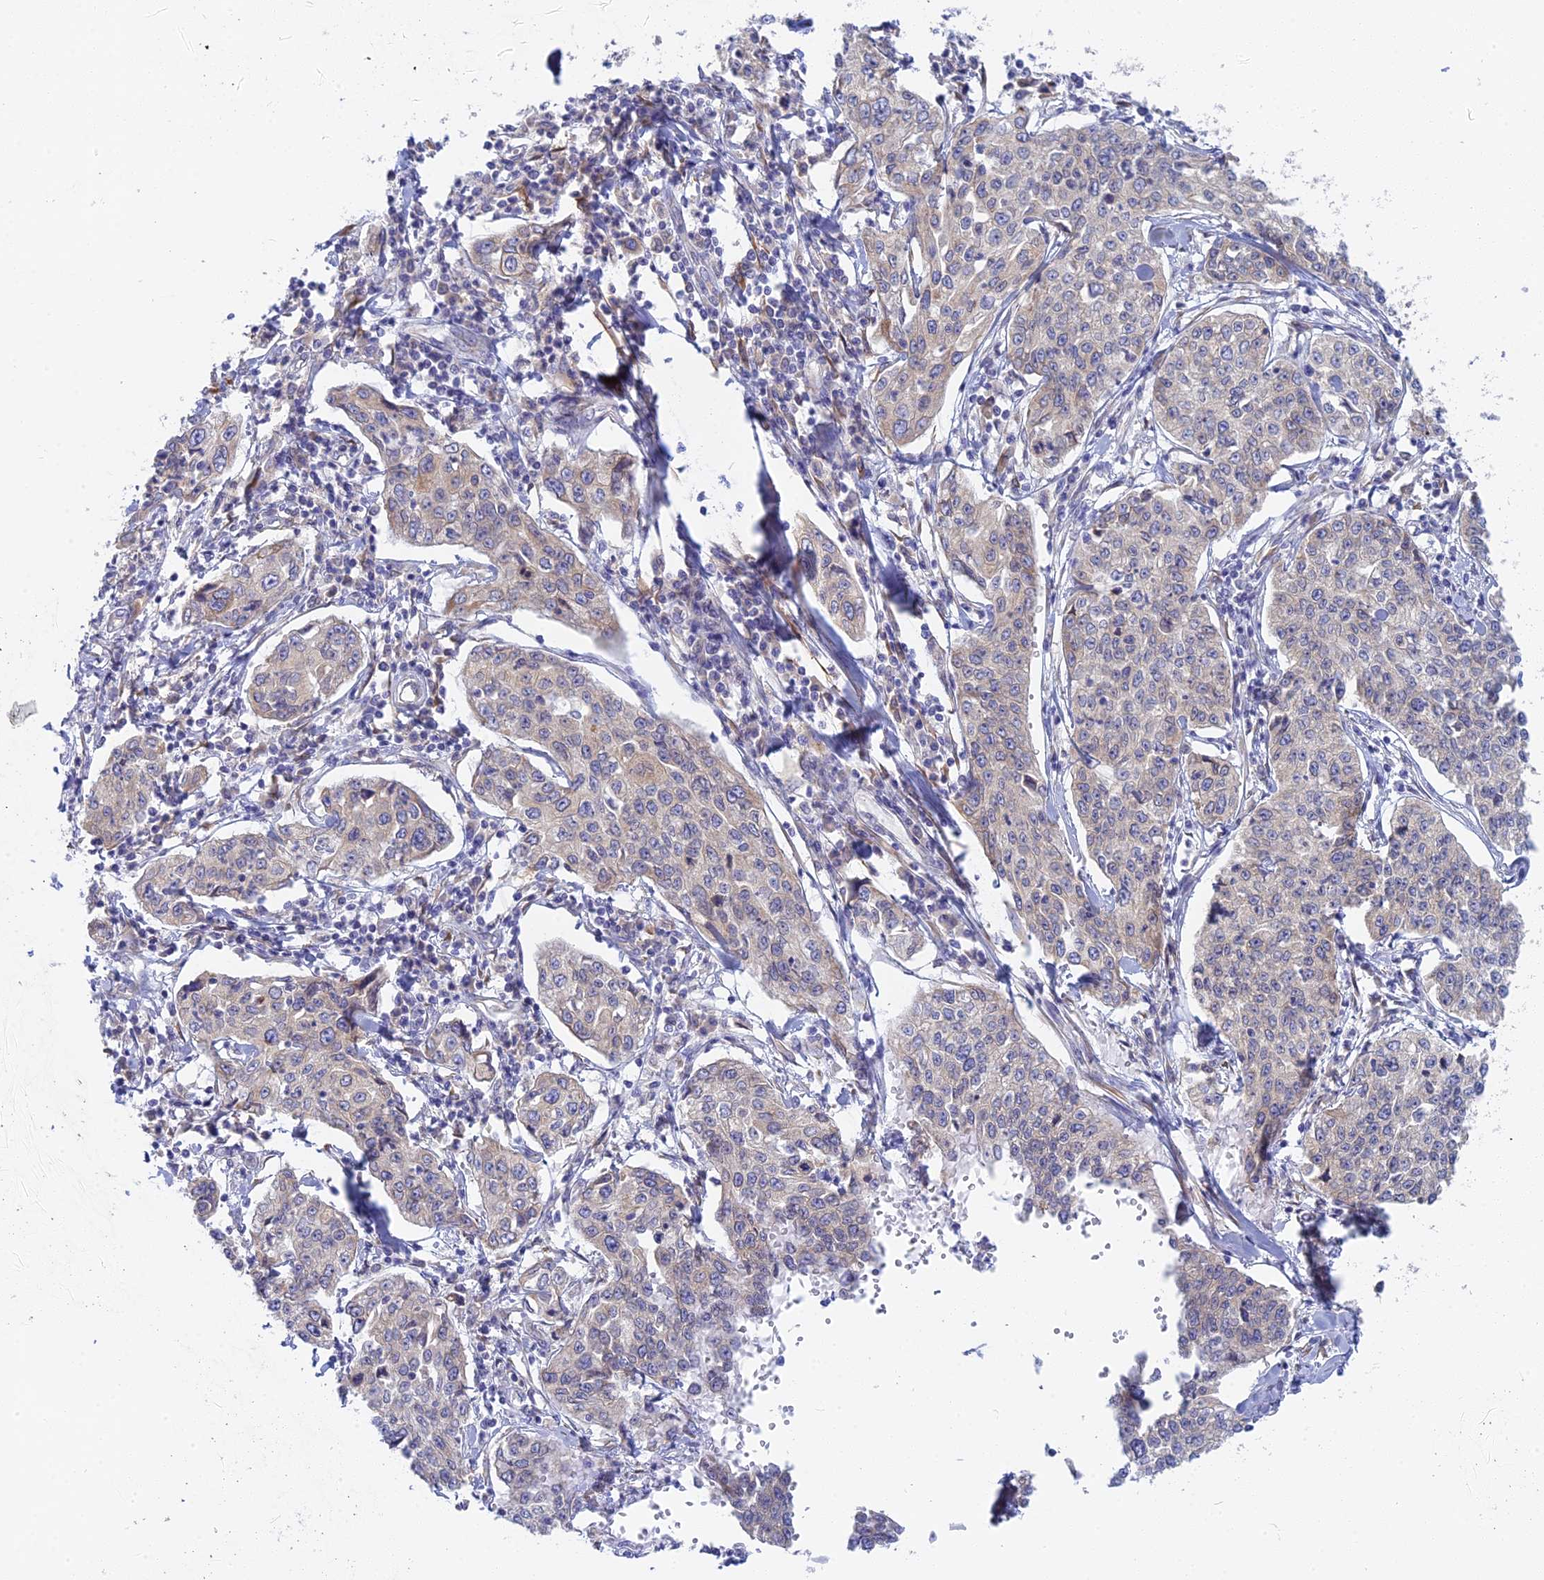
{"staining": {"intensity": "weak", "quantity": "<25%", "location": "cytoplasmic/membranous"}, "tissue": "cervical cancer", "cell_type": "Tumor cells", "image_type": "cancer", "snomed": [{"axis": "morphology", "description": "Squamous cell carcinoma, NOS"}, {"axis": "topography", "description": "Cervix"}], "caption": "This histopathology image is of squamous cell carcinoma (cervical) stained with IHC to label a protein in brown with the nuclei are counter-stained blue. There is no positivity in tumor cells.", "gene": "TLCD1", "patient": {"sex": "female", "age": 35}}